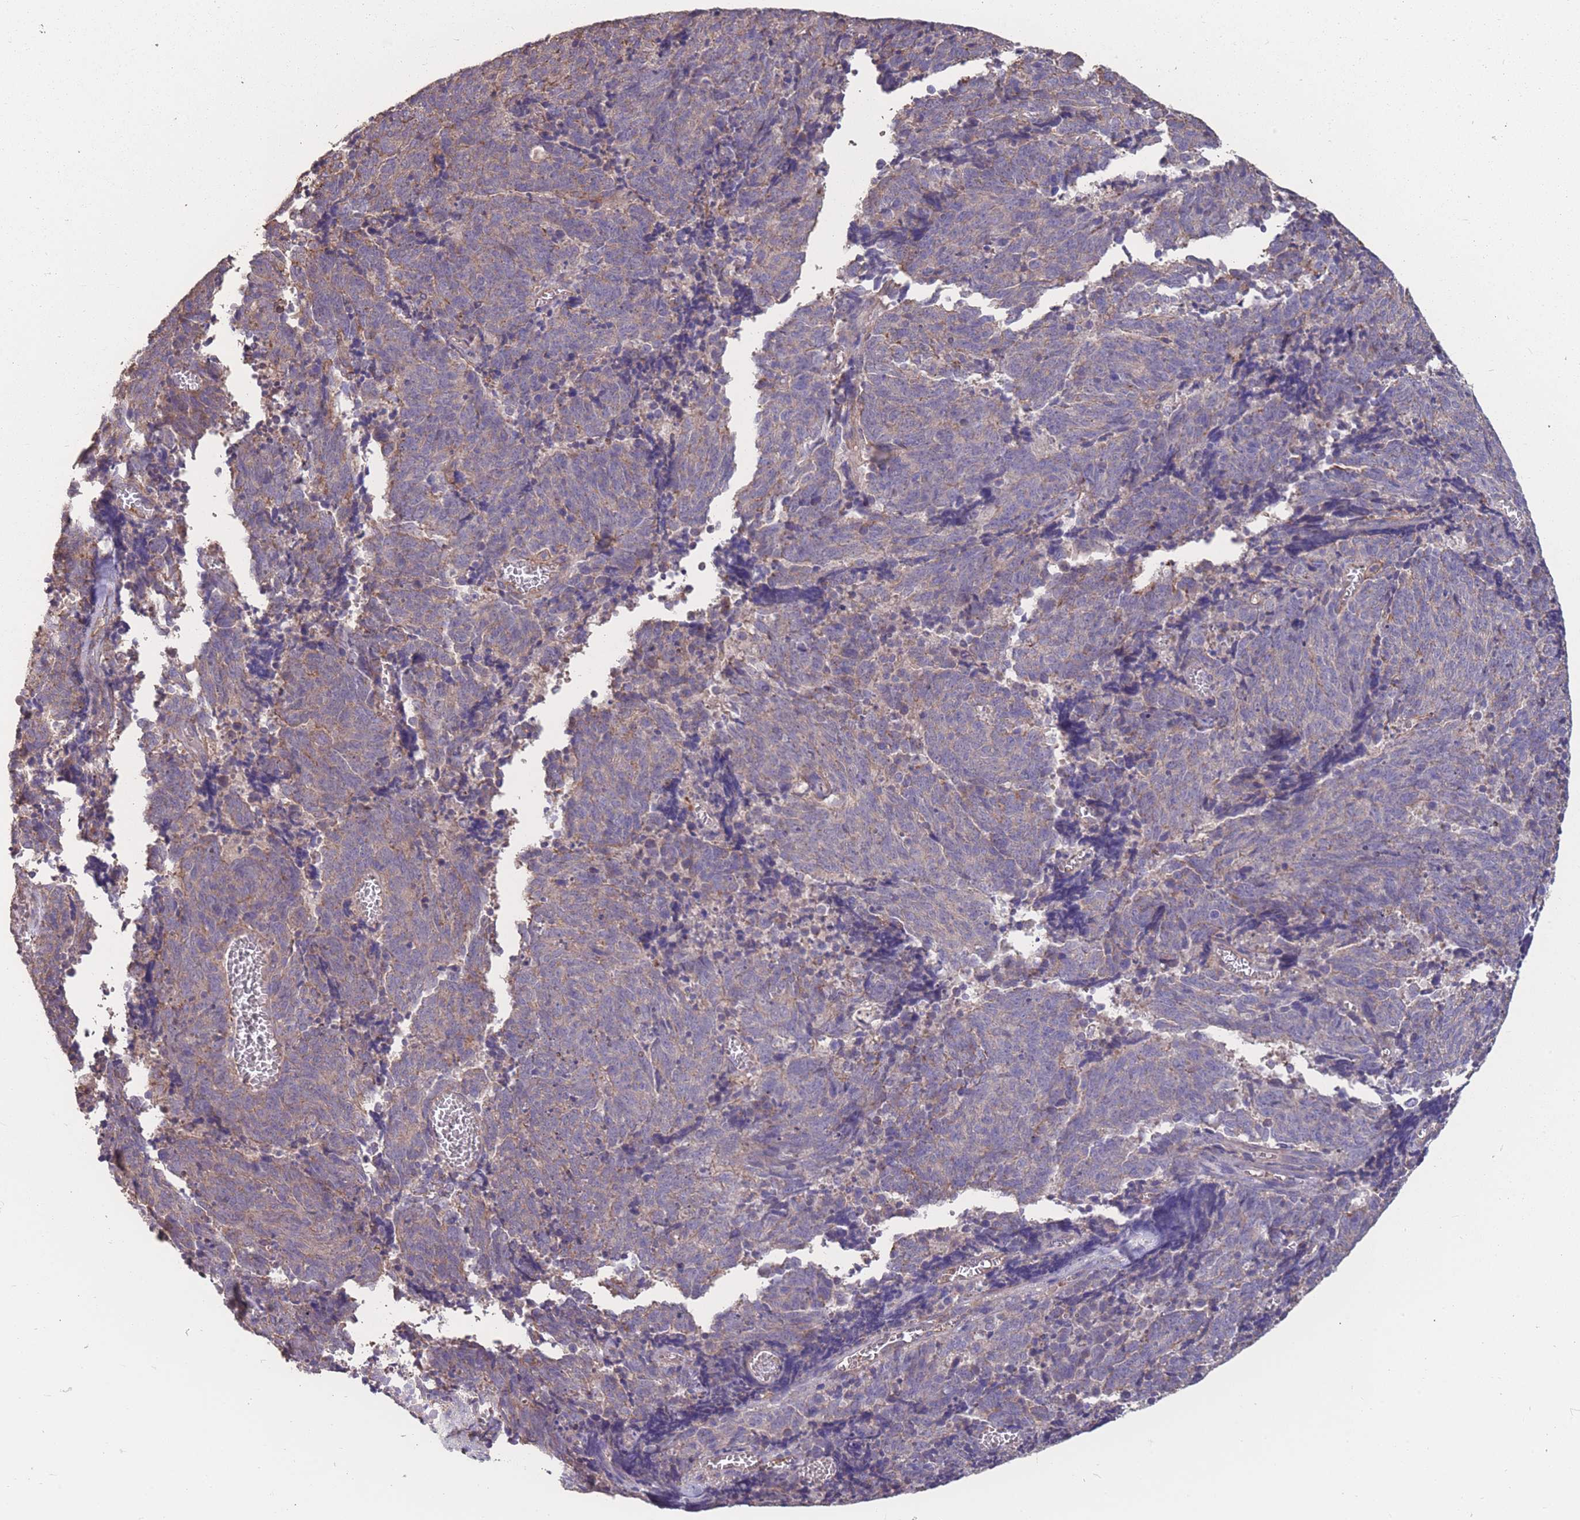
{"staining": {"intensity": "weak", "quantity": "<25%", "location": "cytoplasmic/membranous"}, "tissue": "cervical cancer", "cell_type": "Tumor cells", "image_type": "cancer", "snomed": [{"axis": "morphology", "description": "Squamous cell carcinoma, NOS"}, {"axis": "topography", "description": "Cervix"}], "caption": "This is an IHC histopathology image of cervical cancer (squamous cell carcinoma). There is no positivity in tumor cells.", "gene": "NUDT21", "patient": {"sex": "female", "age": 29}}